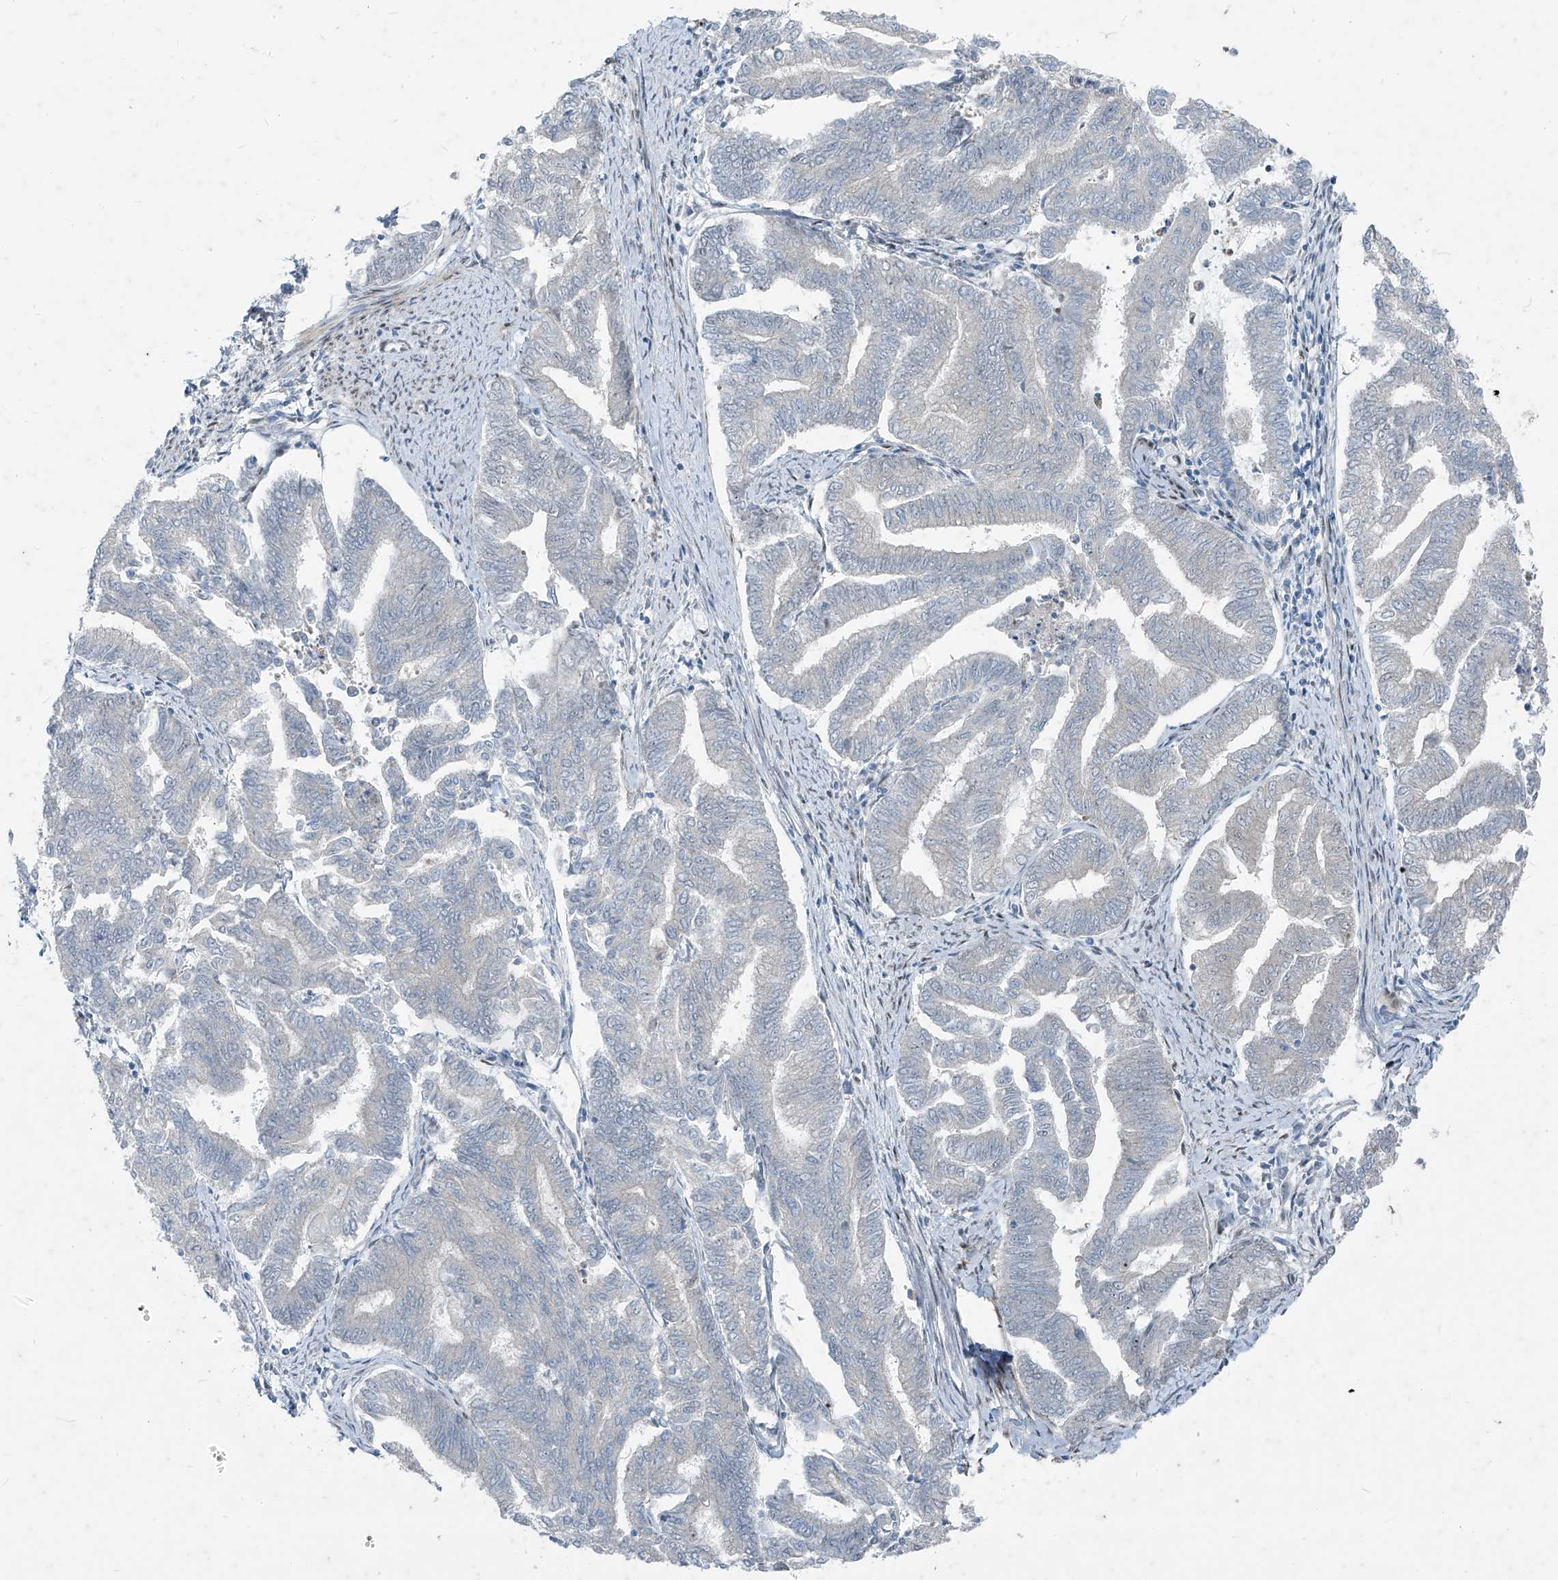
{"staining": {"intensity": "negative", "quantity": "none", "location": "none"}, "tissue": "endometrial cancer", "cell_type": "Tumor cells", "image_type": "cancer", "snomed": [{"axis": "morphology", "description": "Adenocarcinoma, NOS"}, {"axis": "topography", "description": "Endometrium"}], "caption": "IHC of endometrial adenocarcinoma exhibits no positivity in tumor cells. (Stains: DAB (3,3'-diaminobenzidine) IHC with hematoxylin counter stain, Microscopy: brightfield microscopy at high magnification).", "gene": "PPCS", "patient": {"sex": "female", "age": 79}}